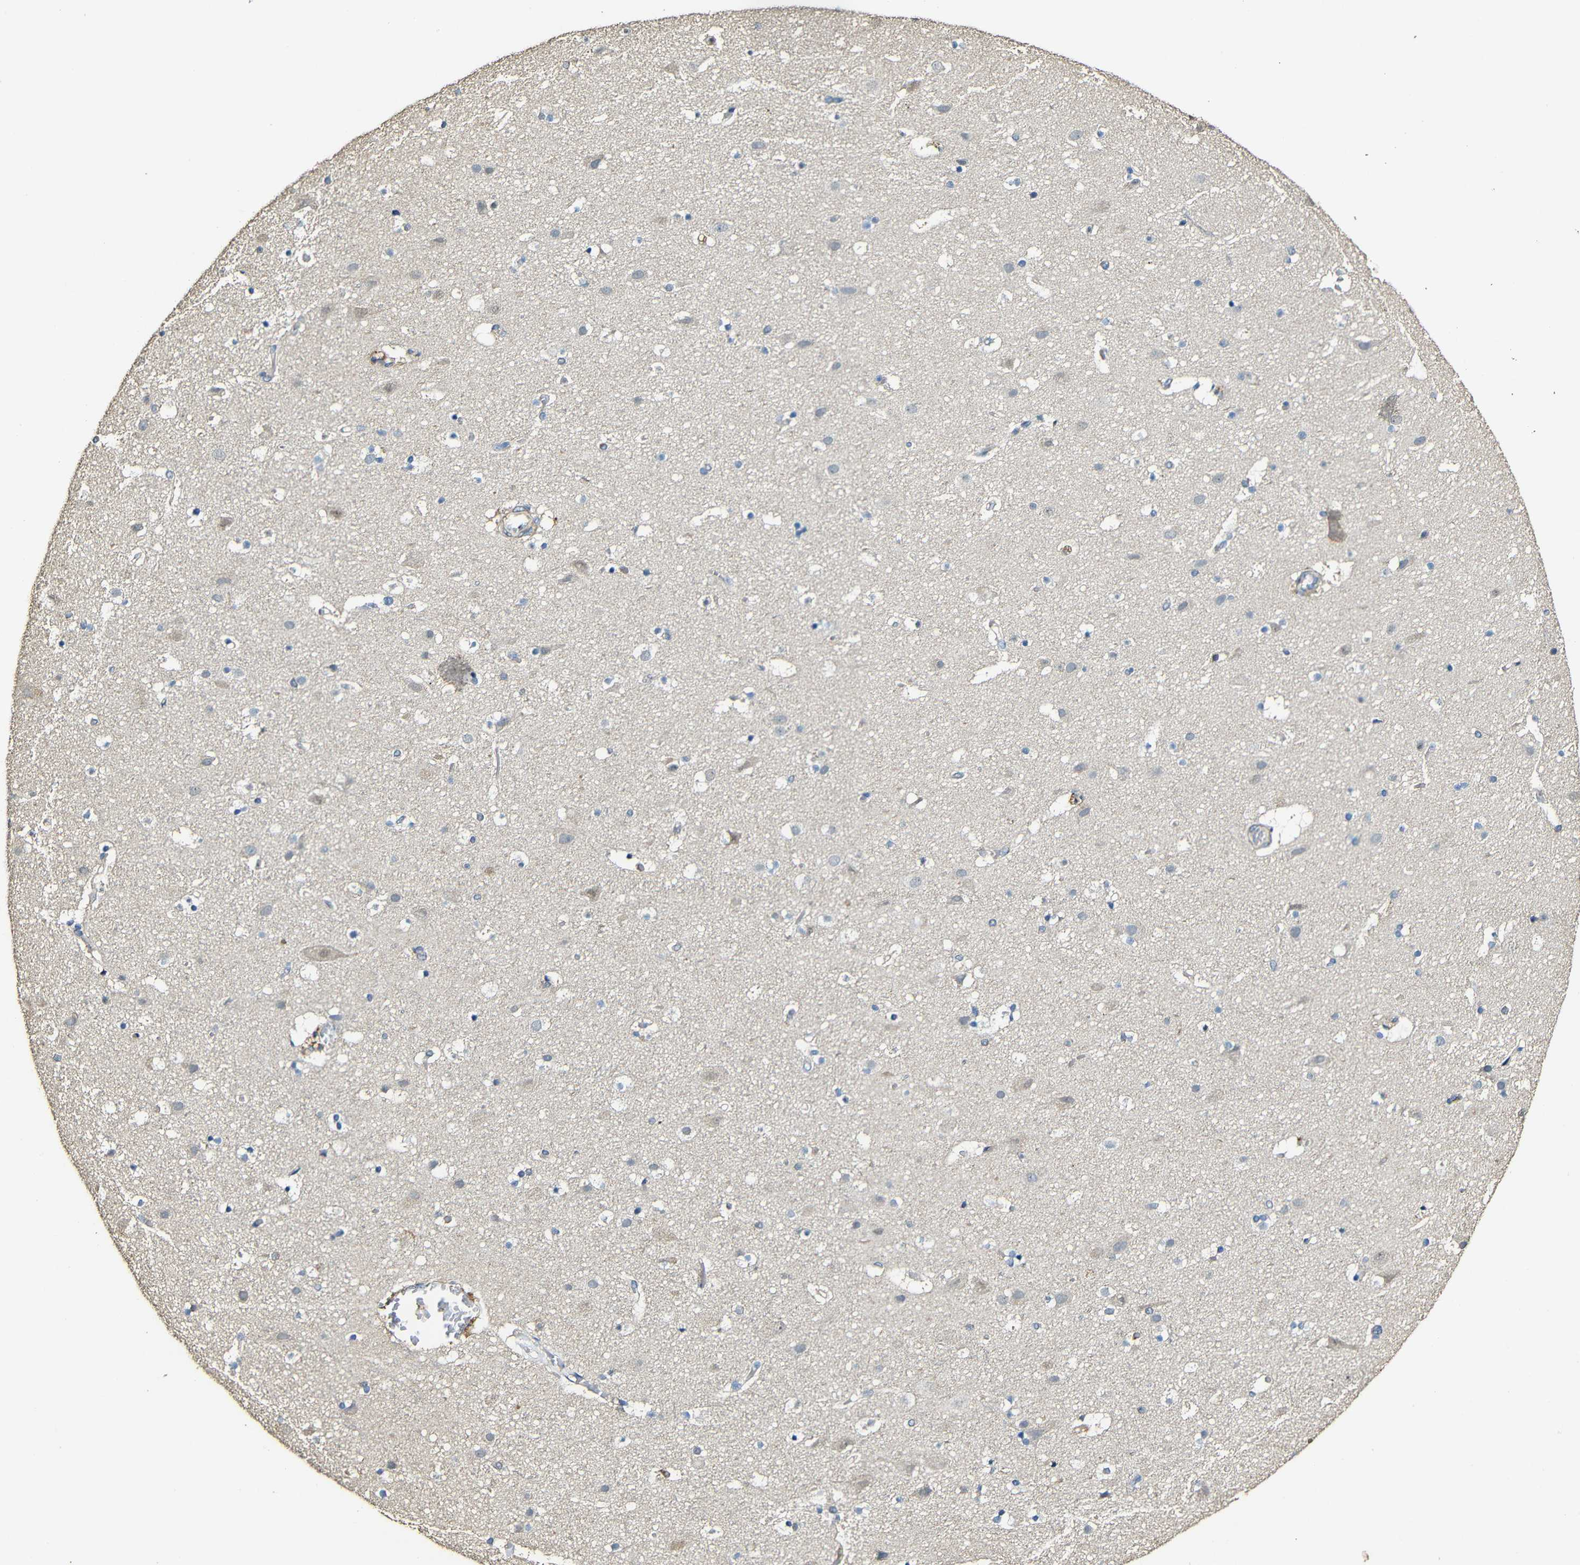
{"staining": {"intensity": "negative", "quantity": "none", "location": "none"}, "tissue": "cerebral cortex", "cell_type": "Endothelial cells", "image_type": "normal", "snomed": [{"axis": "morphology", "description": "Normal tissue, NOS"}, {"axis": "topography", "description": "Cerebral cortex"}], "caption": "This histopathology image is of benign cerebral cortex stained with immunohistochemistry (IHC) to label a protein in brown with the nuclei are counter-stained blue. There is no positivity in endothelial cells. (DAB (3,3'-diaminobenzidine) immunohistochemistry visualized using brightfield microscopy, high magnification).", "gene": "CASP8", "patient": {"sex": "male", "age": 45}}